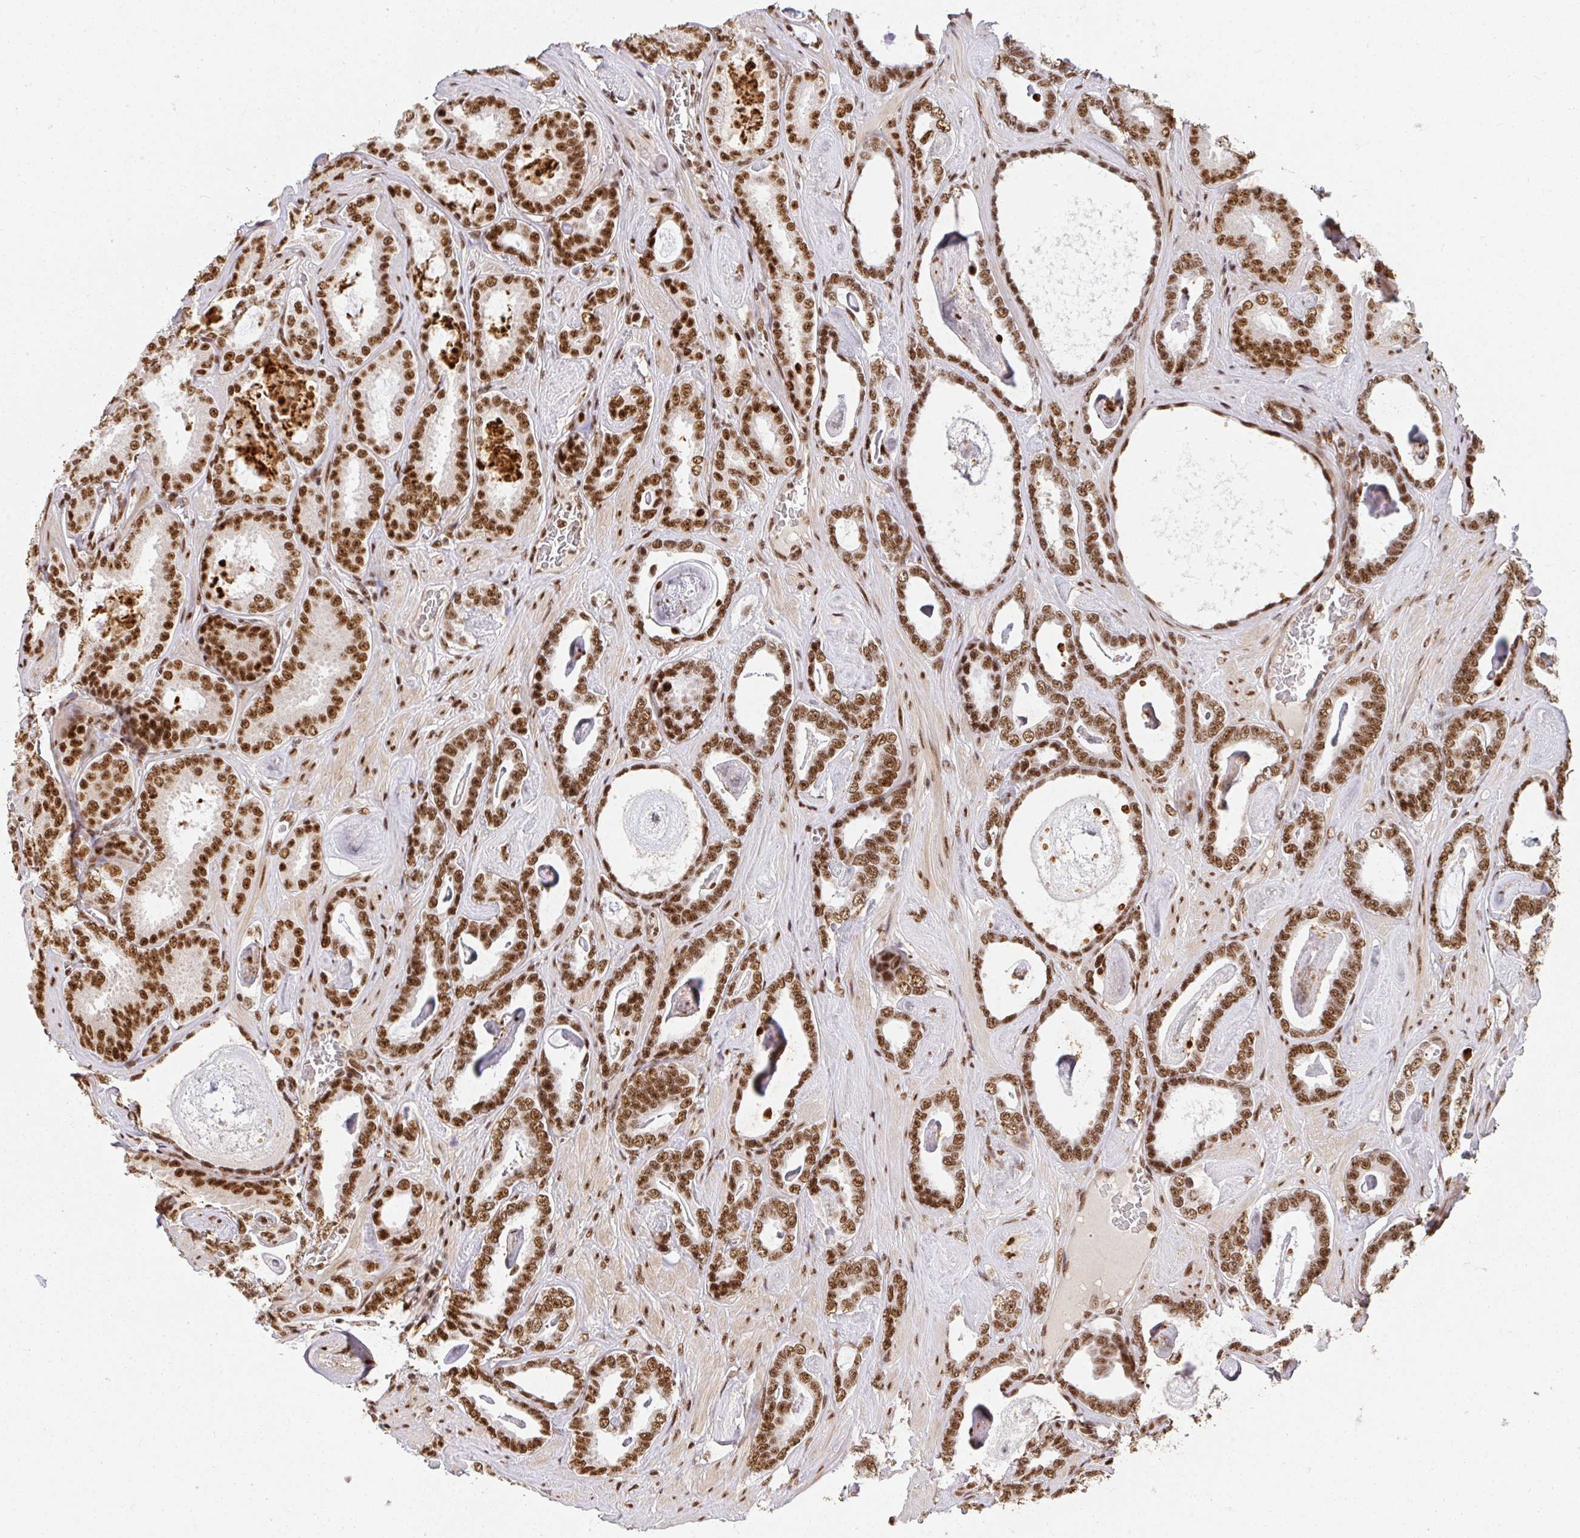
{"staining": {"intensity": "strong", "quantity": ">75%", "location": "nuclear"}, "tissue": "prostate cancer", "cell_type": "Tumor cells", "image_type": "cancer", "snomed": [{"axis": "morphology", "description": "Adenocarcinoma, High grade"}, {"axis": "topography", "description": "Prostate"}], "caption": "This histopathology image demonstrates immunohistochemistry (IHC) staining of high-grade adenocarcinoma (prostate), with high strong nuclear positivity in about >75% of tumor cells.", "gene": "U2AF1", "patient": {"sex": "male", "age": 63}}